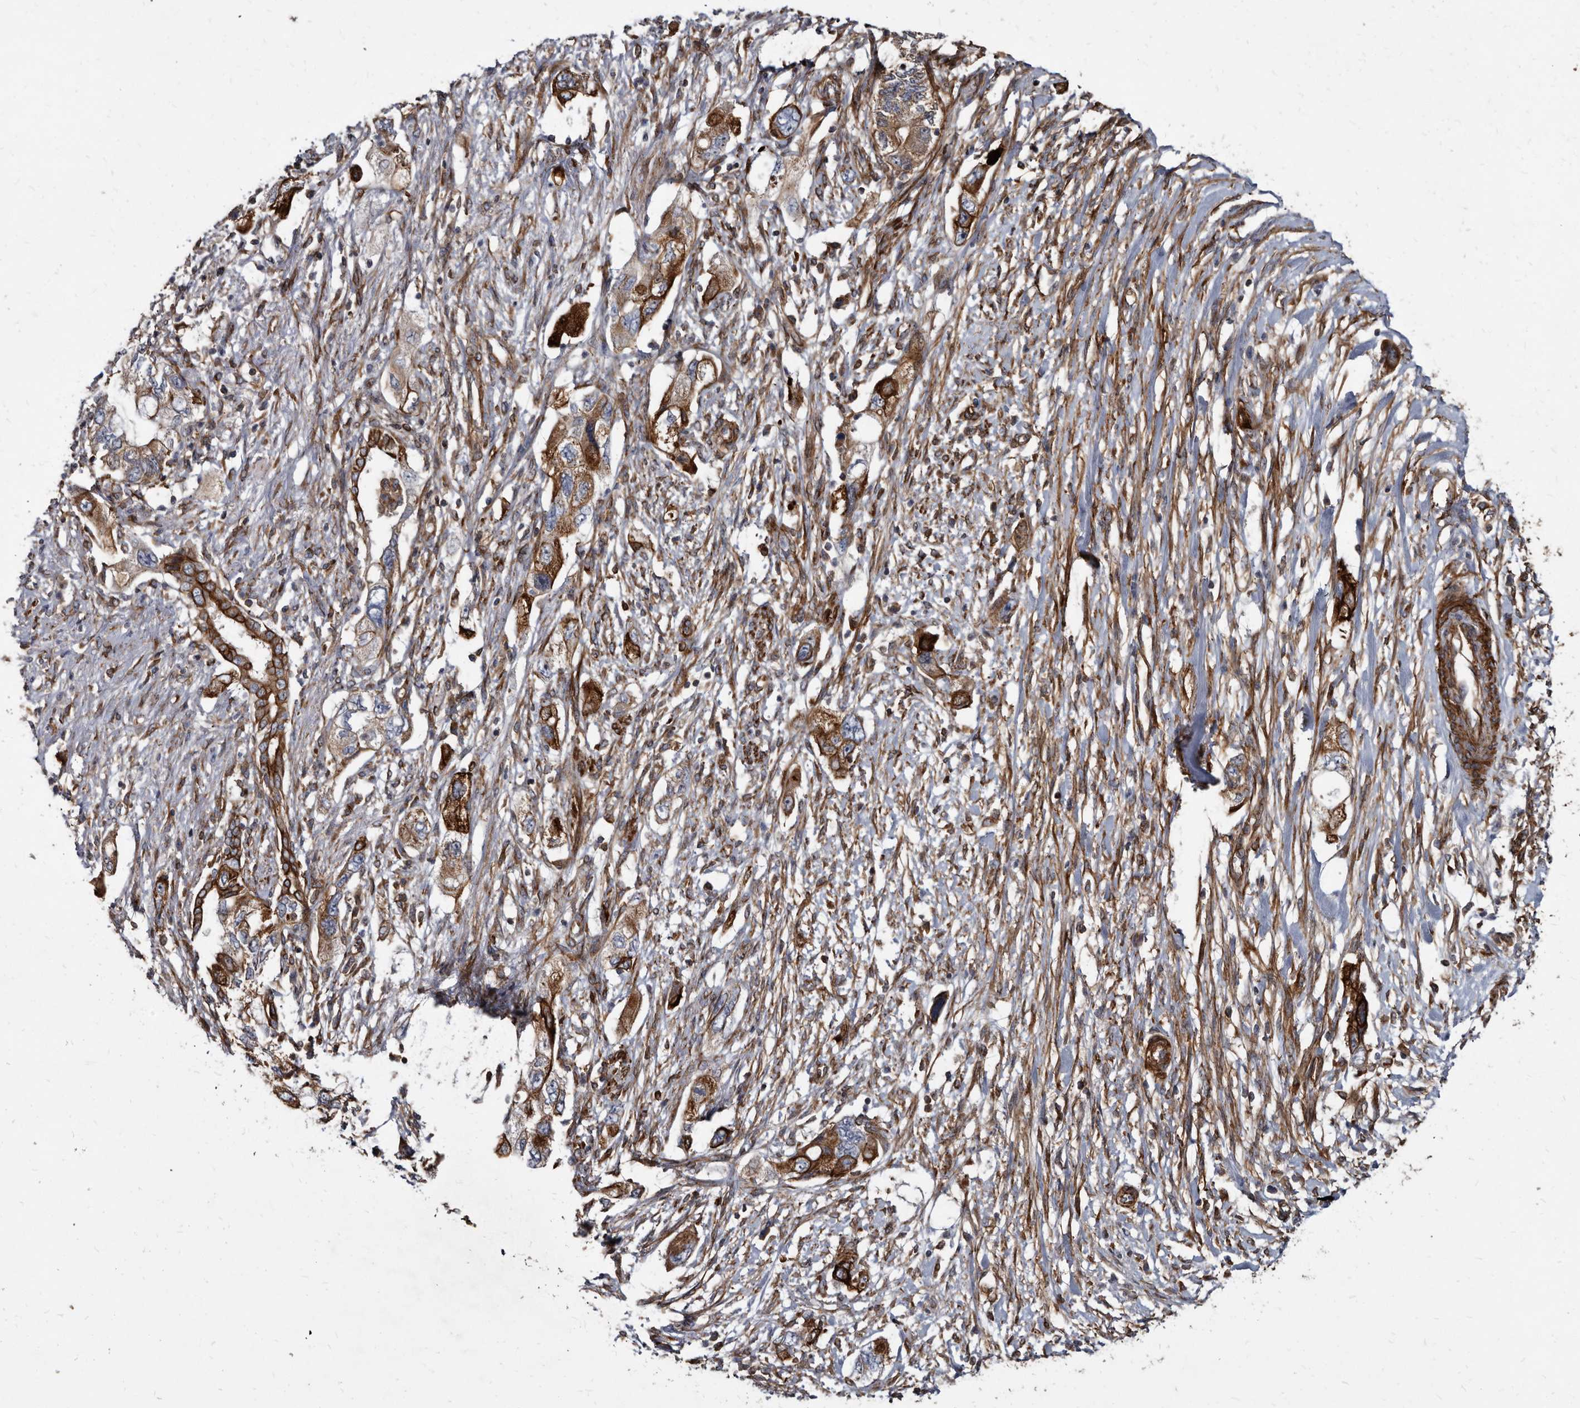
{"staining": {"intensity": "strong", "quantity": ">75%", "location": "cytoplasmic/membranous"}, "tissue": "pancreatic cancer", "cell_type": "Tumor cells", "image_type": "cancer", "snomed": [{"axis": "morphology", "description": "Adenocarcinoma, NOS"}, {"axis": "topography", "description": "Pancreas"}], "caption": "Protein expression analysis of human pancreatic cancer (adenocarcinoma) reveals strong cytoplasmic/membranous positivity in about >75% of tumor cells.", "gene": "KCTD20", "patient": {"sex": "female", "age": 73}}